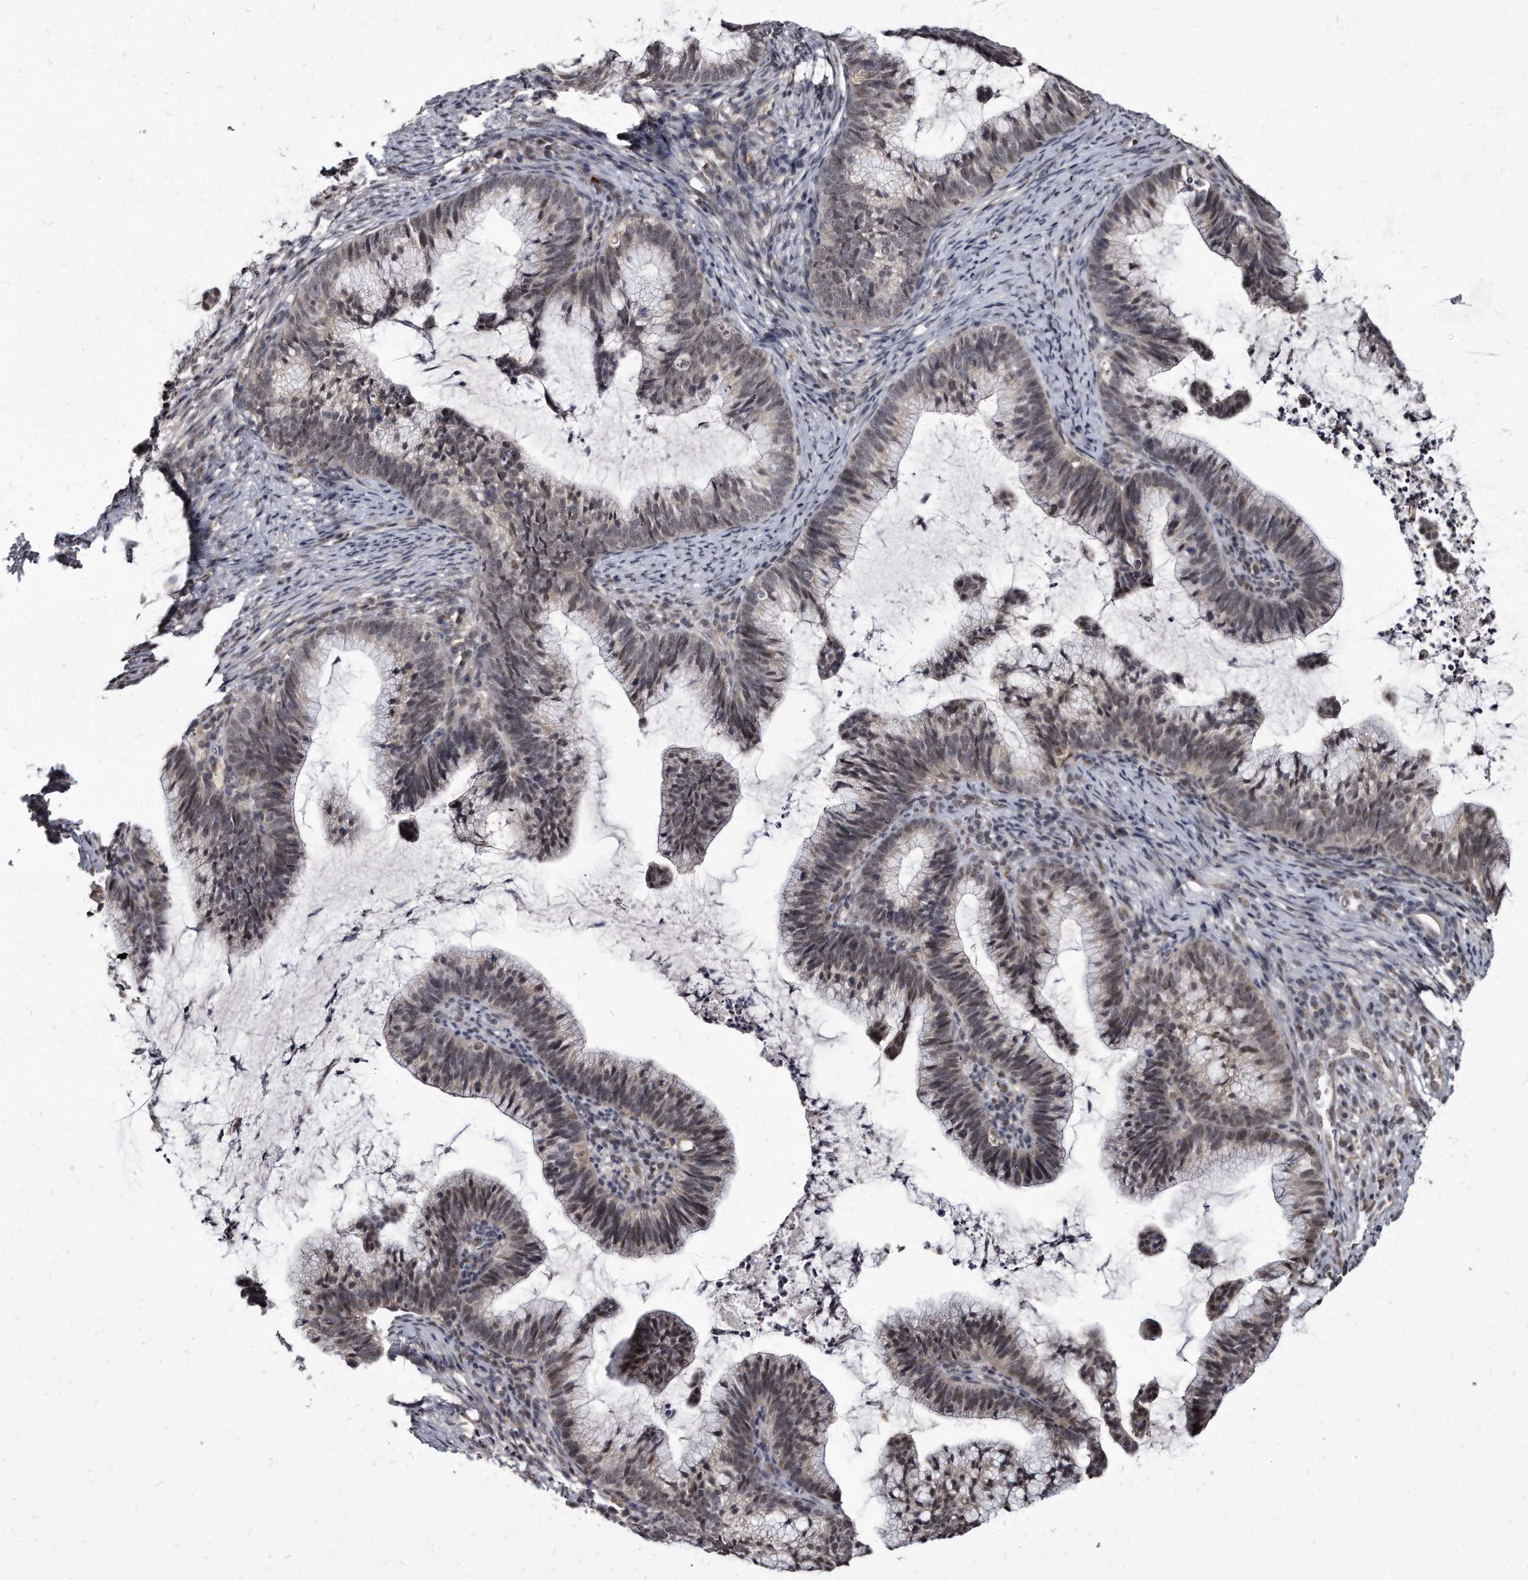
{"staining": {"intensity": "weak", "quantity": "<25%", "location": "cytoplasmic/membranous,nuclear"}, "tissue": "cervical cancer", "cell_type": "Tumor cells", "image_type": "cancer", "snomed": [{"axis": "morphology", "description": "Adenocarcinoma, NOS"}, {"axis": "topography", "description": "Cervix"}], "caption": "DAB immunohistochemical staining of cervical adenocarcinoma displays no significant positivity in tumor cells.", "gene": "KLHDC3", "patient": {"sex": "female", "age": 36}}